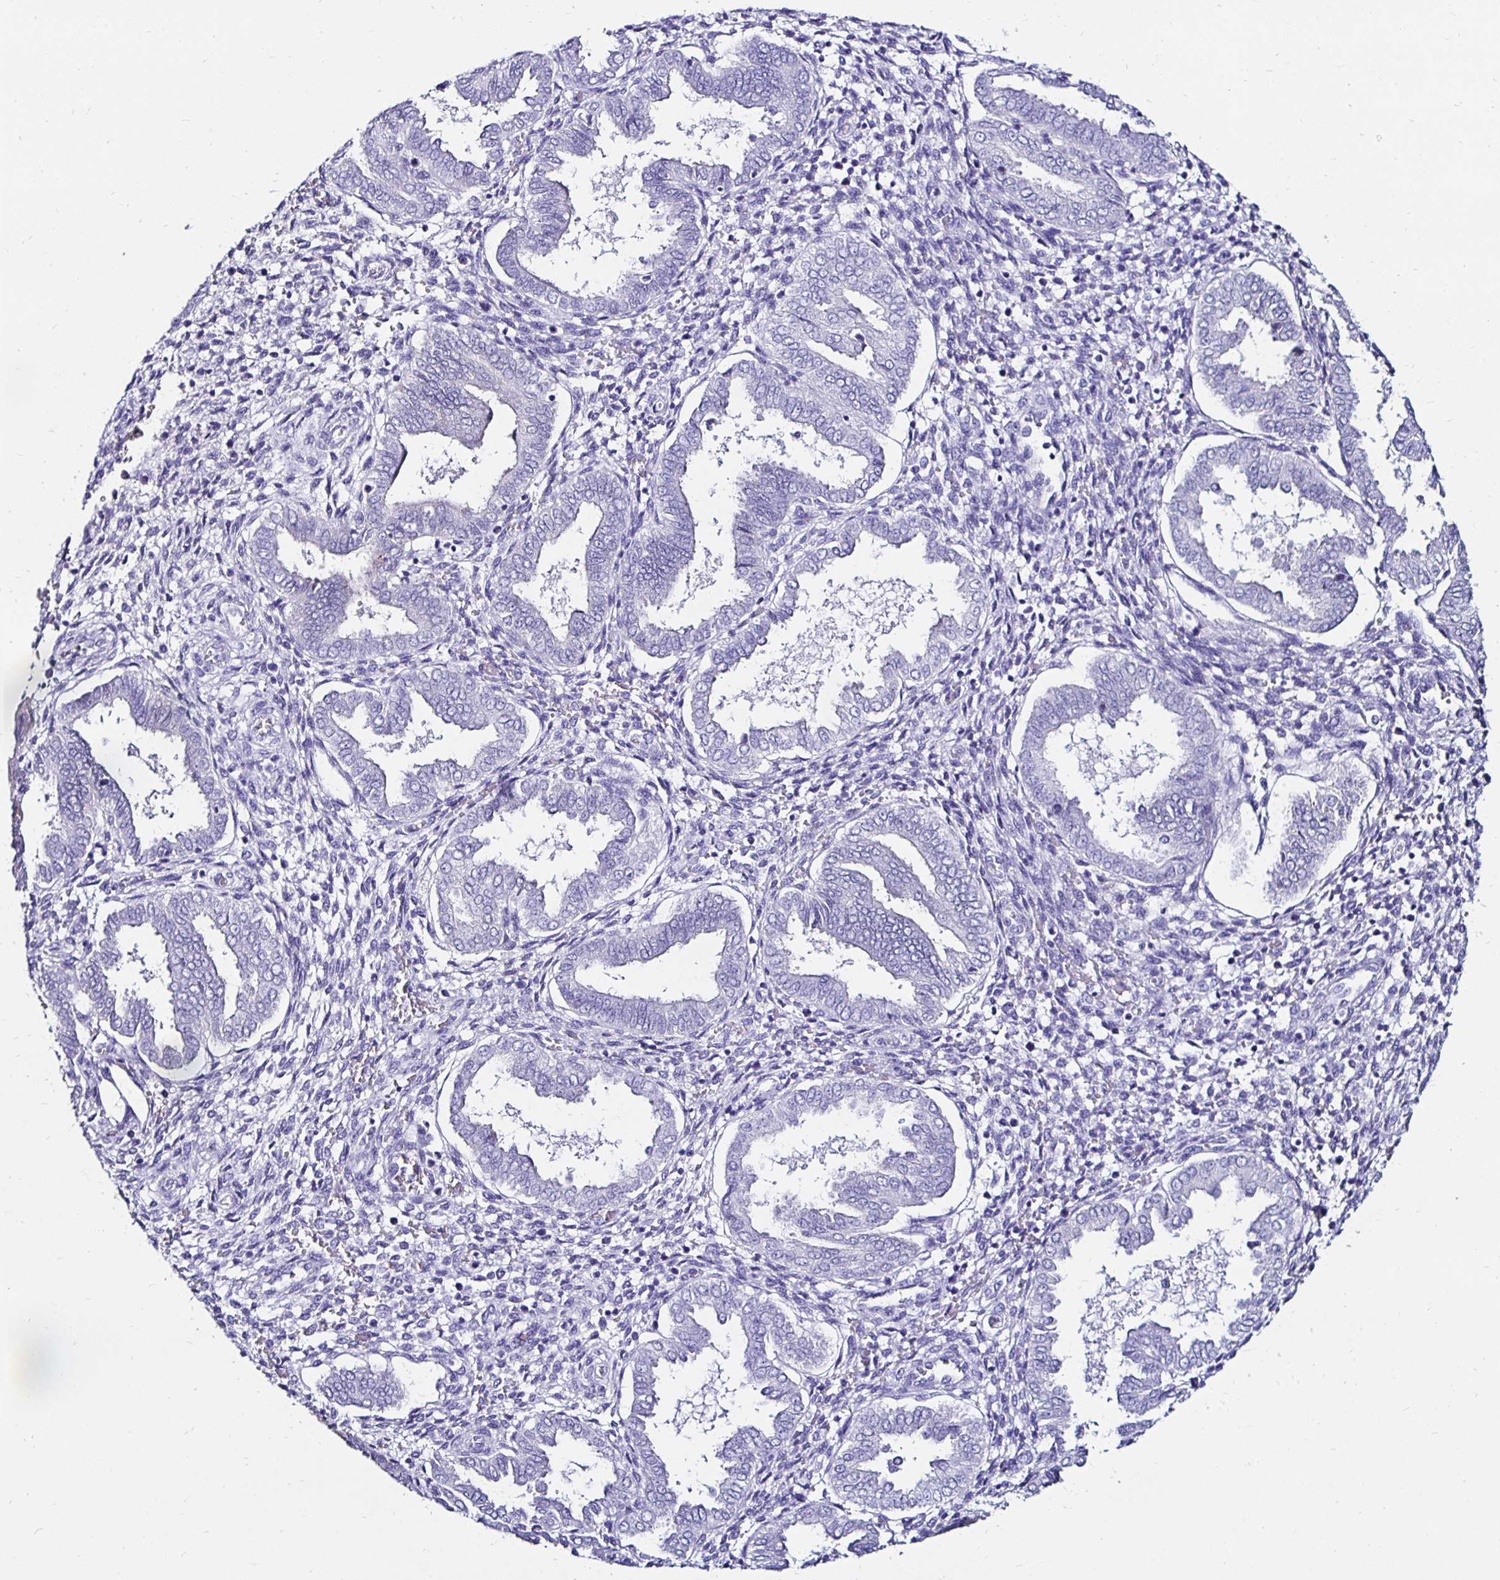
{"staining": {"intensity": "negative", "quantity": "none", "location": "none"}, "tissue": "endometrium", "cell_type": "Cells in endometrial stroma", "image_type": "normal", "snomed": [{"axis": "morphology", "description": "Normal tissue, NOS"}, {"axis": "topography", "description": "Endometrium"}], "caption": "High magnification brightfield microscopy of benign endometrium stained with DAB (3,3'-diaminobenzidine) (brown) and counterstained with hematoxylin (blue): cells in endometrial stroma show no significant positivity.", "gene": "KCNT1", "patient": {"sex": "female", "age": 24}}